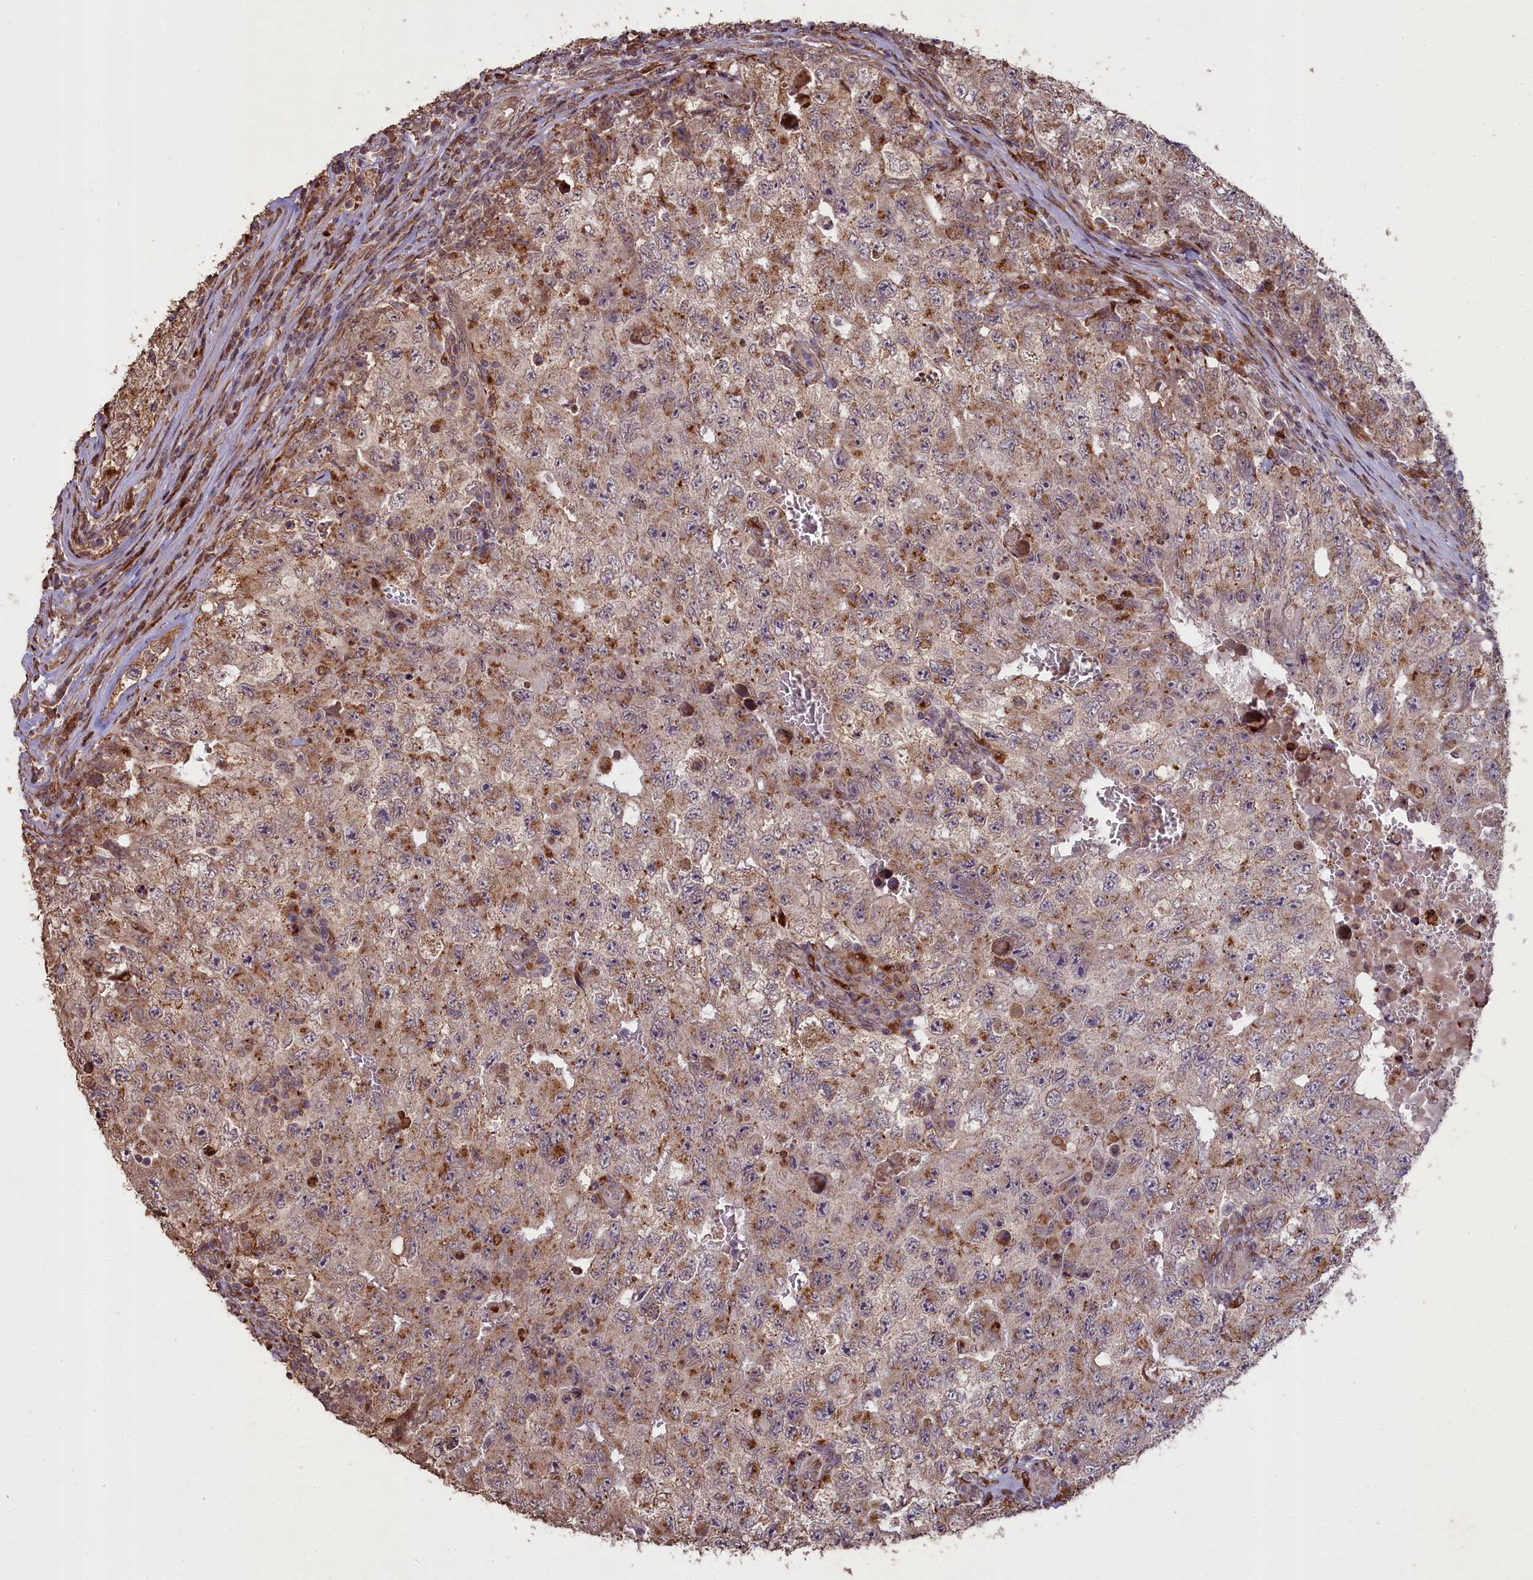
{"staining": {"intensity": "weak", "quantity": ">75%", "location": "cytoplasmic/membranous"}, "tissue": "testis cancer", "cell_type": "Tumor cells", "image_type": "cancer", "snomed": [{"axis": "morphology", "description": "Carcinoma, Embryonal, NOS"}, {"axis": "topography", "description": "Testis"}], "caption": "Testis cancer stained with DAB immunohistochemistry reveals low levels of weak cytoplasmic/membranous expression in about >75% of tumor cells. (Brightfield microscopy of DAB IHC at high magnification).", "gene": "SLC38A7", "patient": {"sex": "male", "age": 17}}